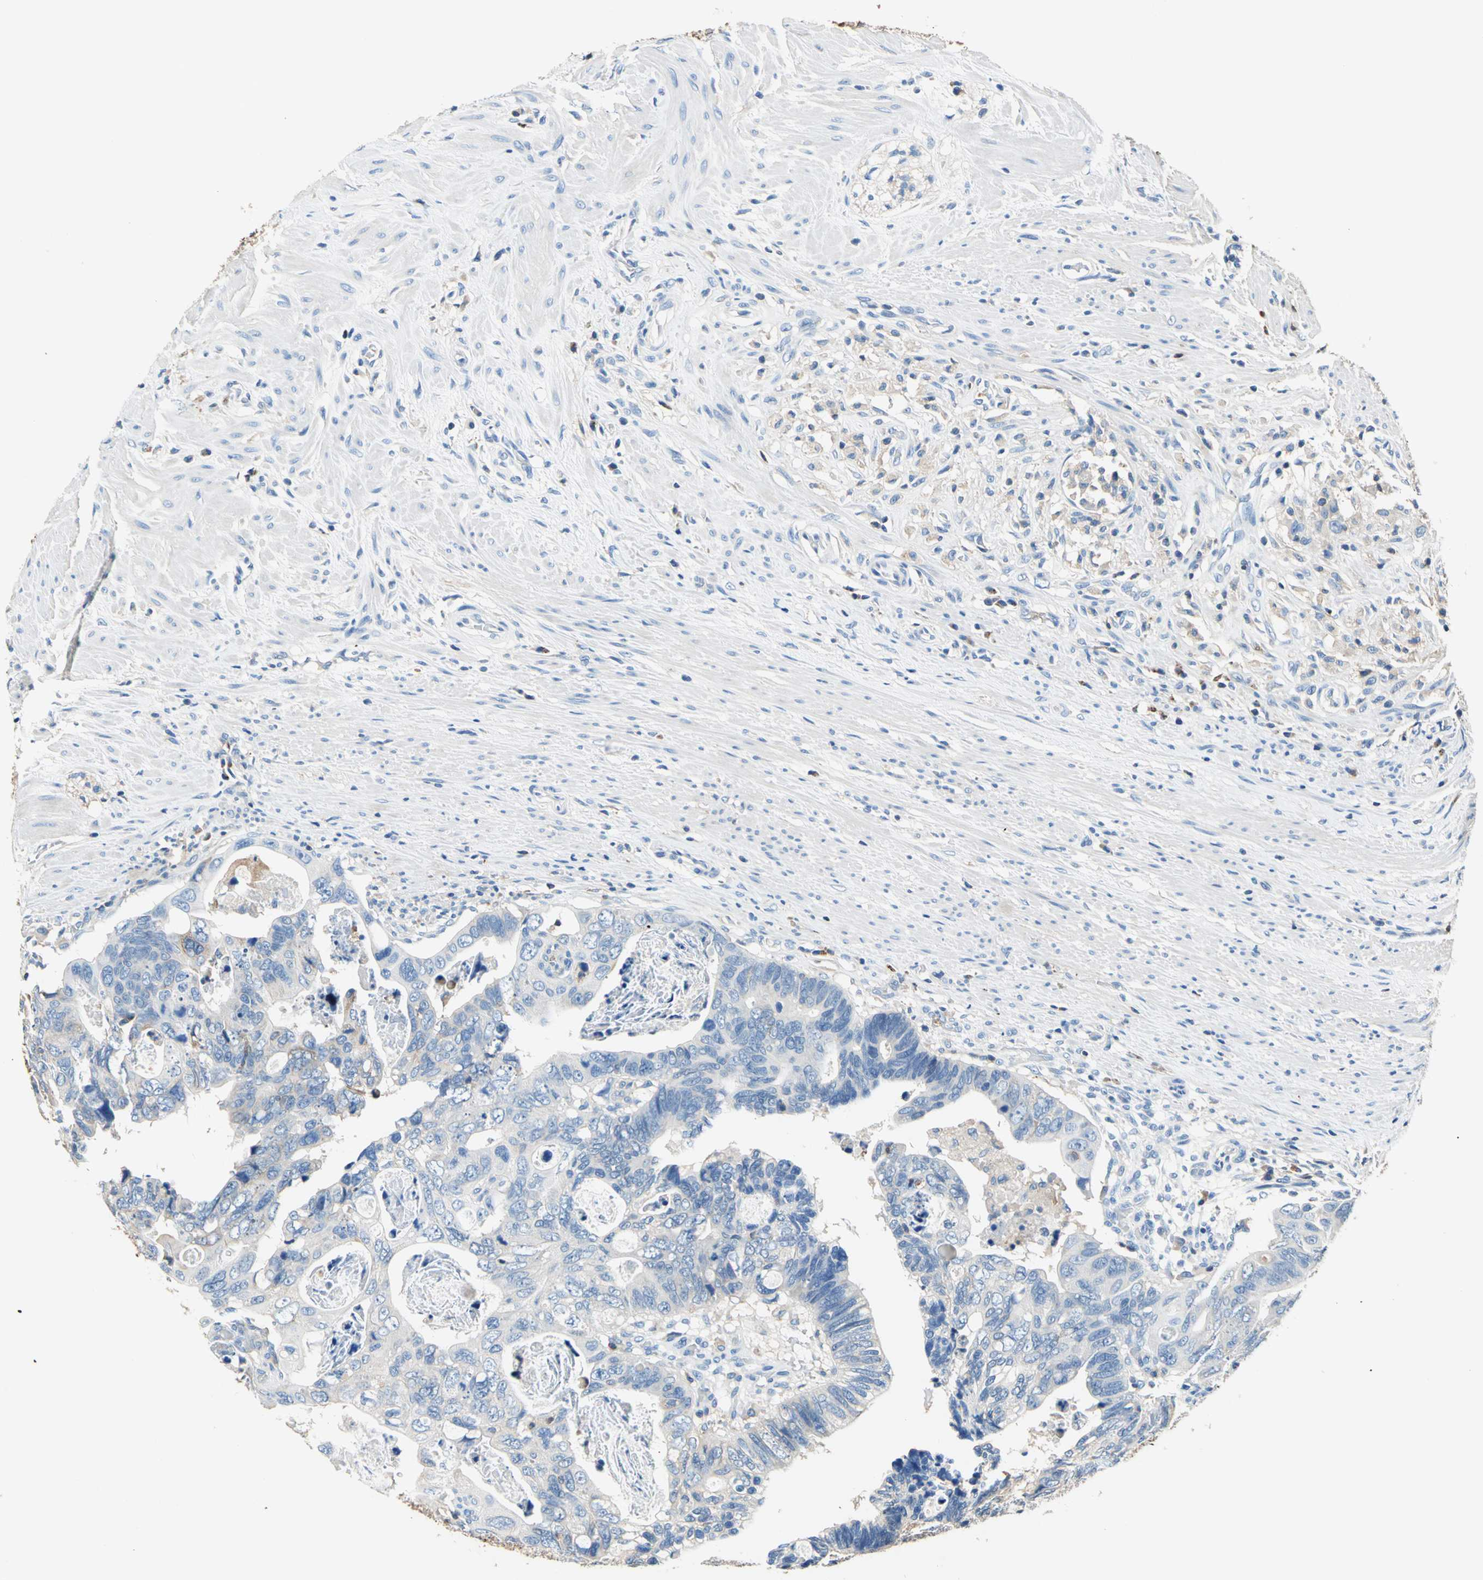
{"staining": {"intensity": "weak", "quantity": "25%-75%", "location": "cytoplasmic/membranous"}, "tissue": "colorectal cancer", "cell_type": "Tumor cells", "image_type": "cancer", "snomed": [{"axis": "morphology", "description": "Adenocarcinoma, NOS"}, {"axis": "topography", "description": "Rectum"}], "caption": "An image showing weak cytoplasmic/membranous expression in about 25%-75% of tumor cells in colorectal cancer (adenocarcinoma), as visualized by brown immunohistochemical staining.", "gene": "SEPTIN6", "patient": {"sex": "male", "age": 53}}